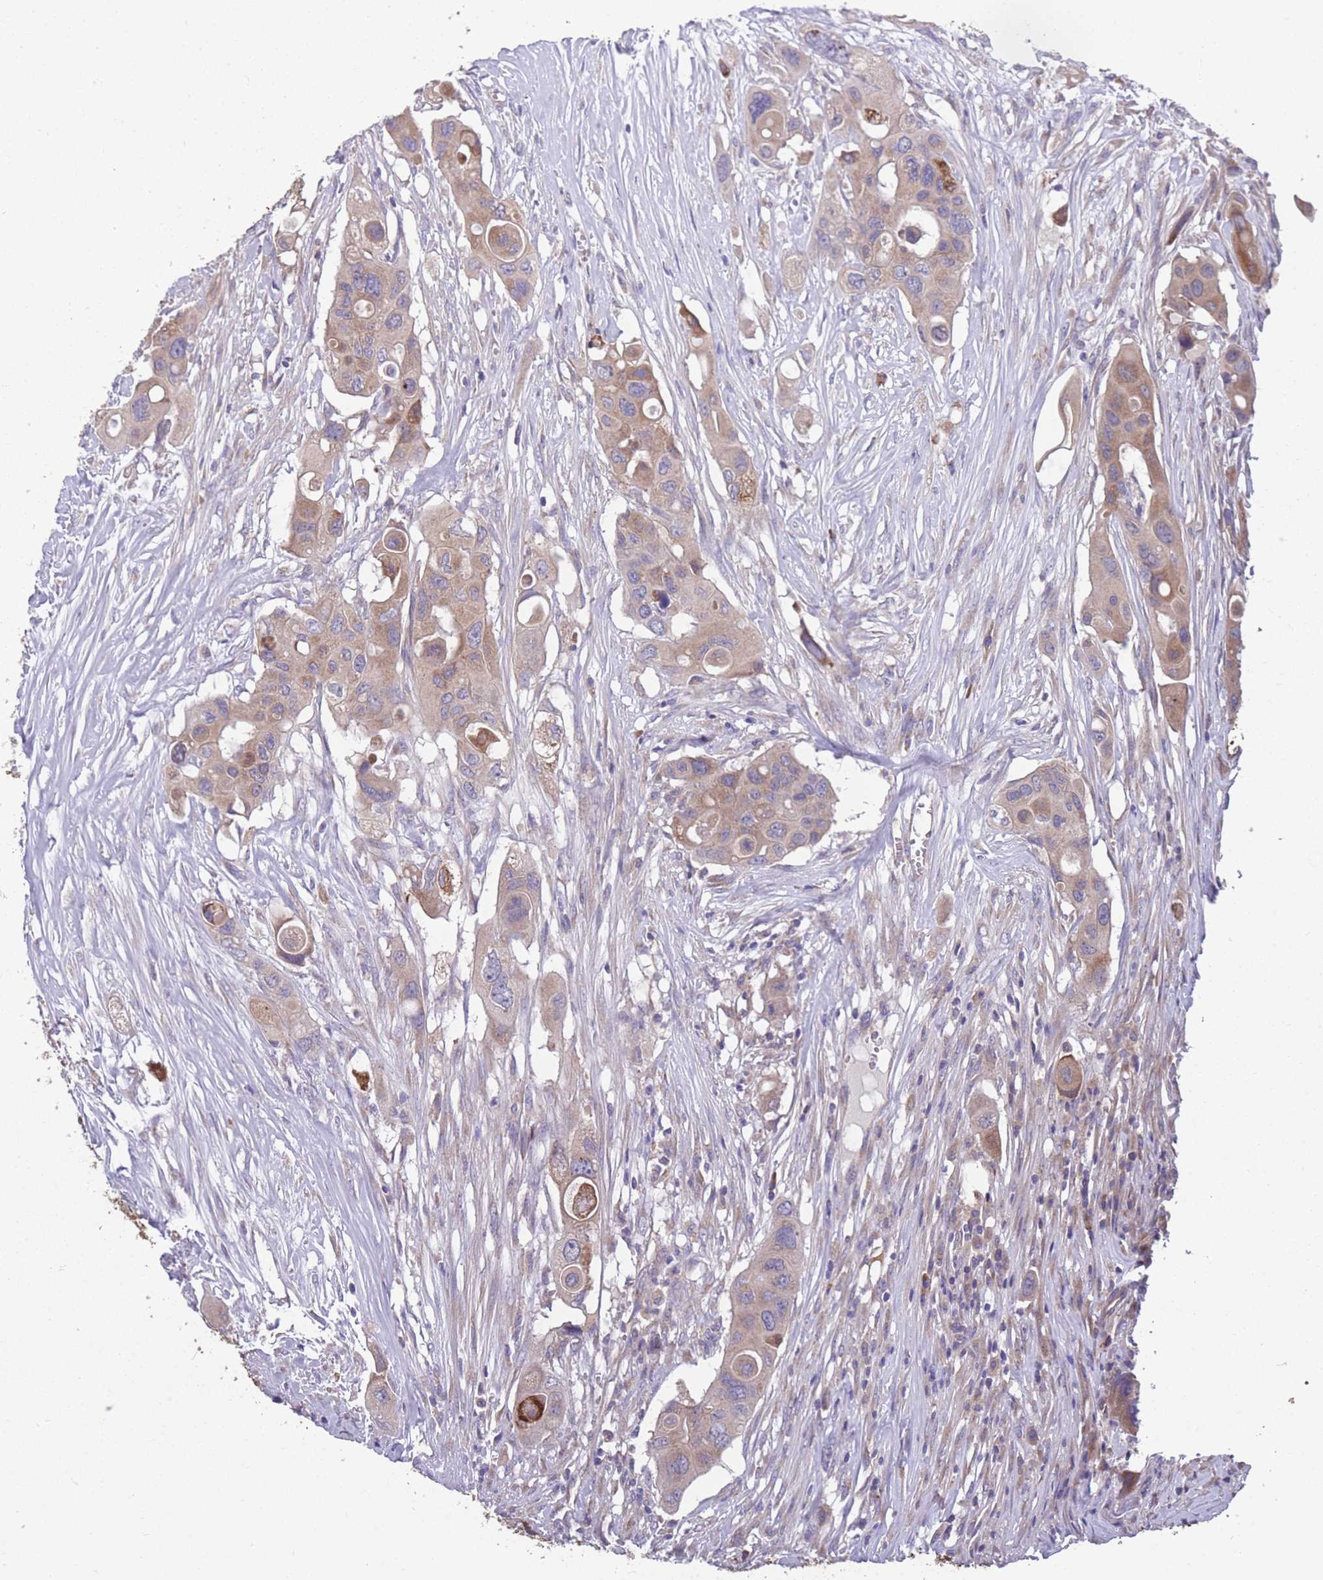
{"staining": {"intensity": "moderate", "quantity": "<25%", "location": "cytoplasmic/membranous"}, "tissue": "colorectal cancer", "cell_type": "Tumor cells", "image_type": "cancer", "snomed": [{"axis": "morphology", "description": "Adenocarcinoma, NOS"}, {"axis": "topography", "description": "Colon"}], "caption": "Adenocarcinoma (colorectal) stained with a brown dye demonstrates moderate cytoplasmic/membranous positive positivity in about <25% of tumor cells.", "gene": "STIM2", "patient": {"sex": "male", "age": 77}}